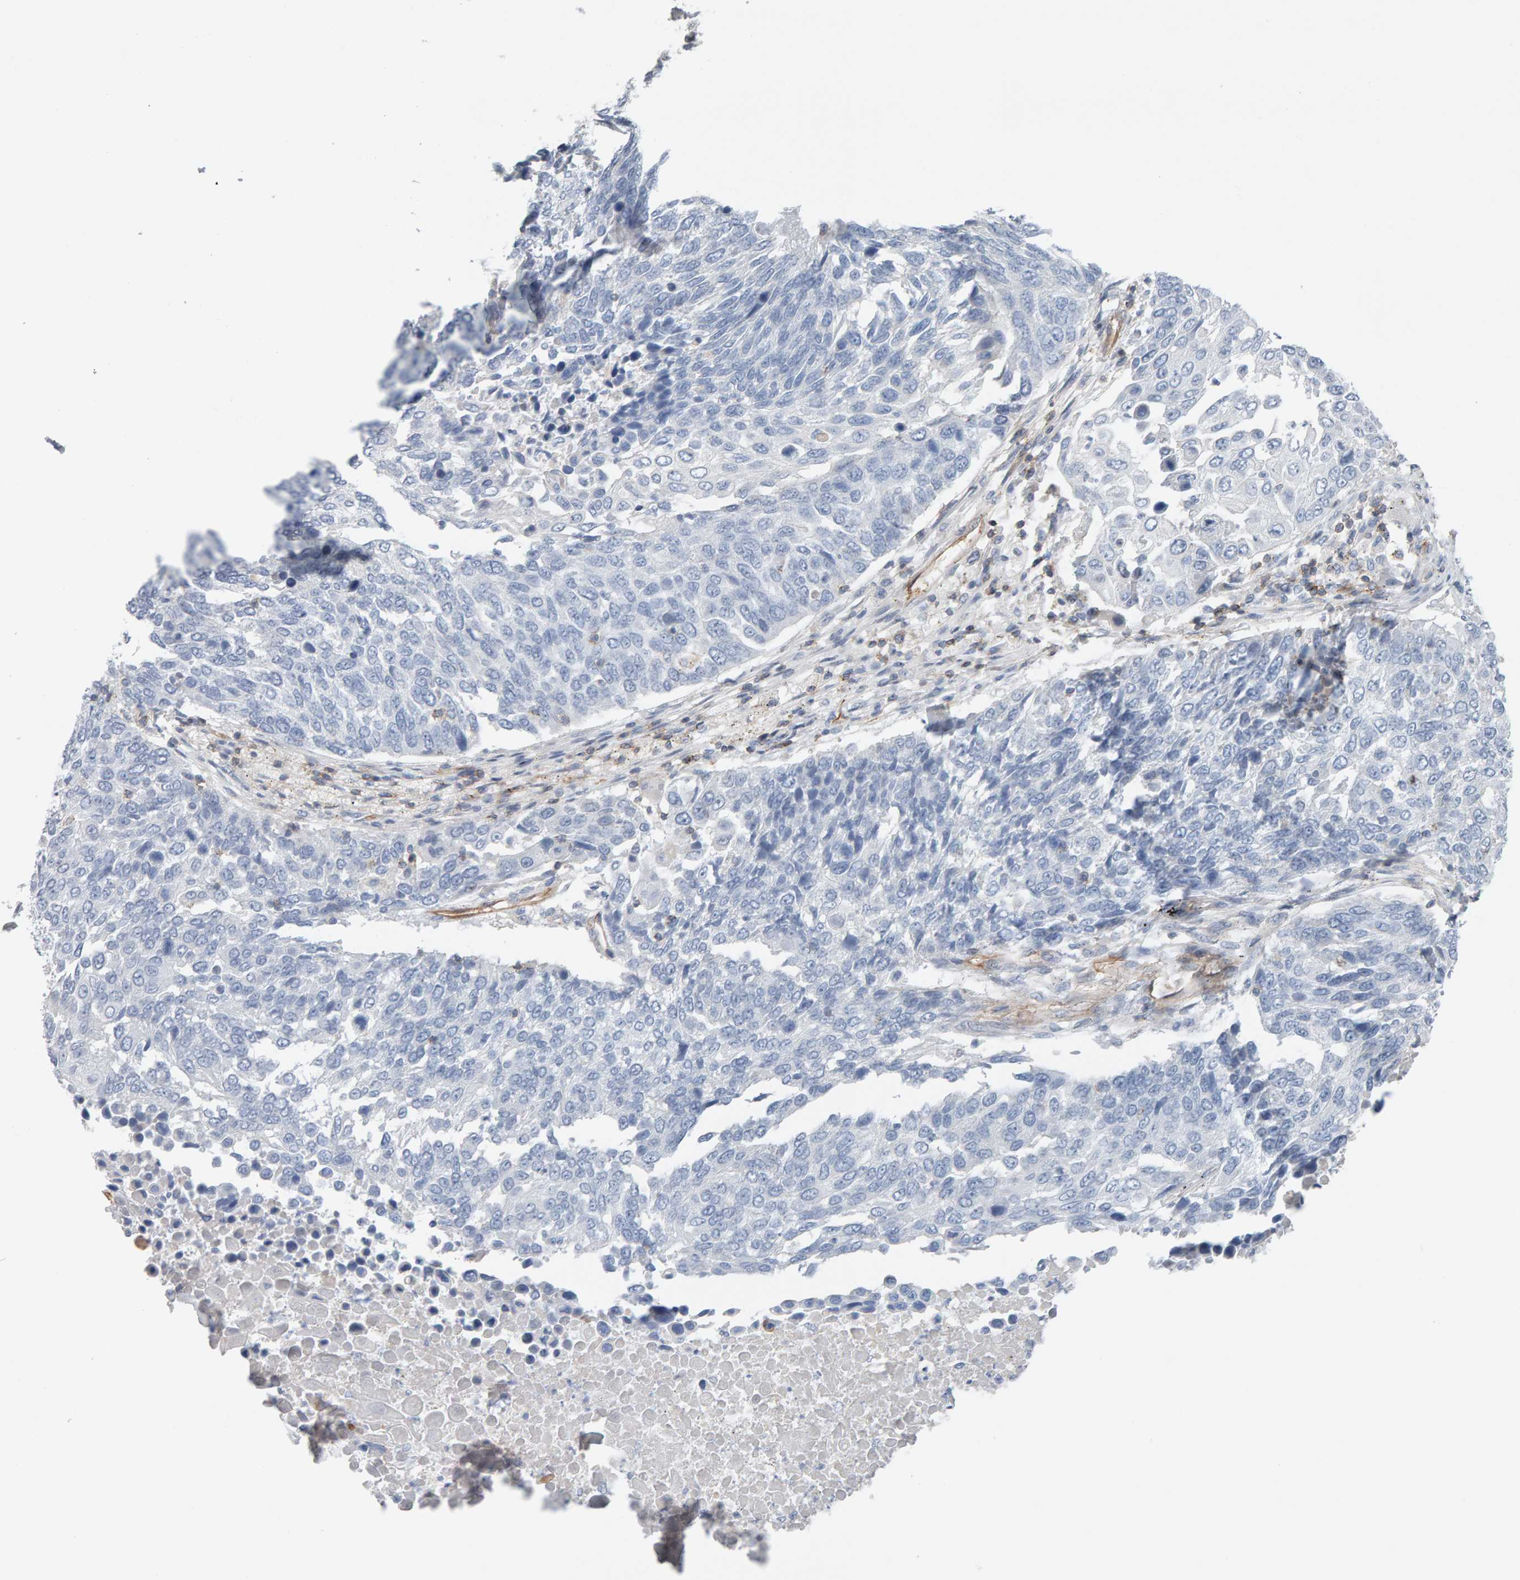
{"staining": {"intensity": "negative", "quantity": "none", "location": "none"}, "tissue": "lung cancer", "cell_type": "Tumor cells", "image_type": "cancer", "snomed": [{"axis": "morphology", "description": "Squamous cell carcinoma, NOS"}, {"axis": "topography", "description": "Lung"}], "caption": "High power microscopy micrograph of an immunohistochemistry photomicrograph of squamous cell carcinoma (lung), revealing no significant staining in tumor cells.", "gene": "FYN", "patient": {"sex": "male", "age": 66}}